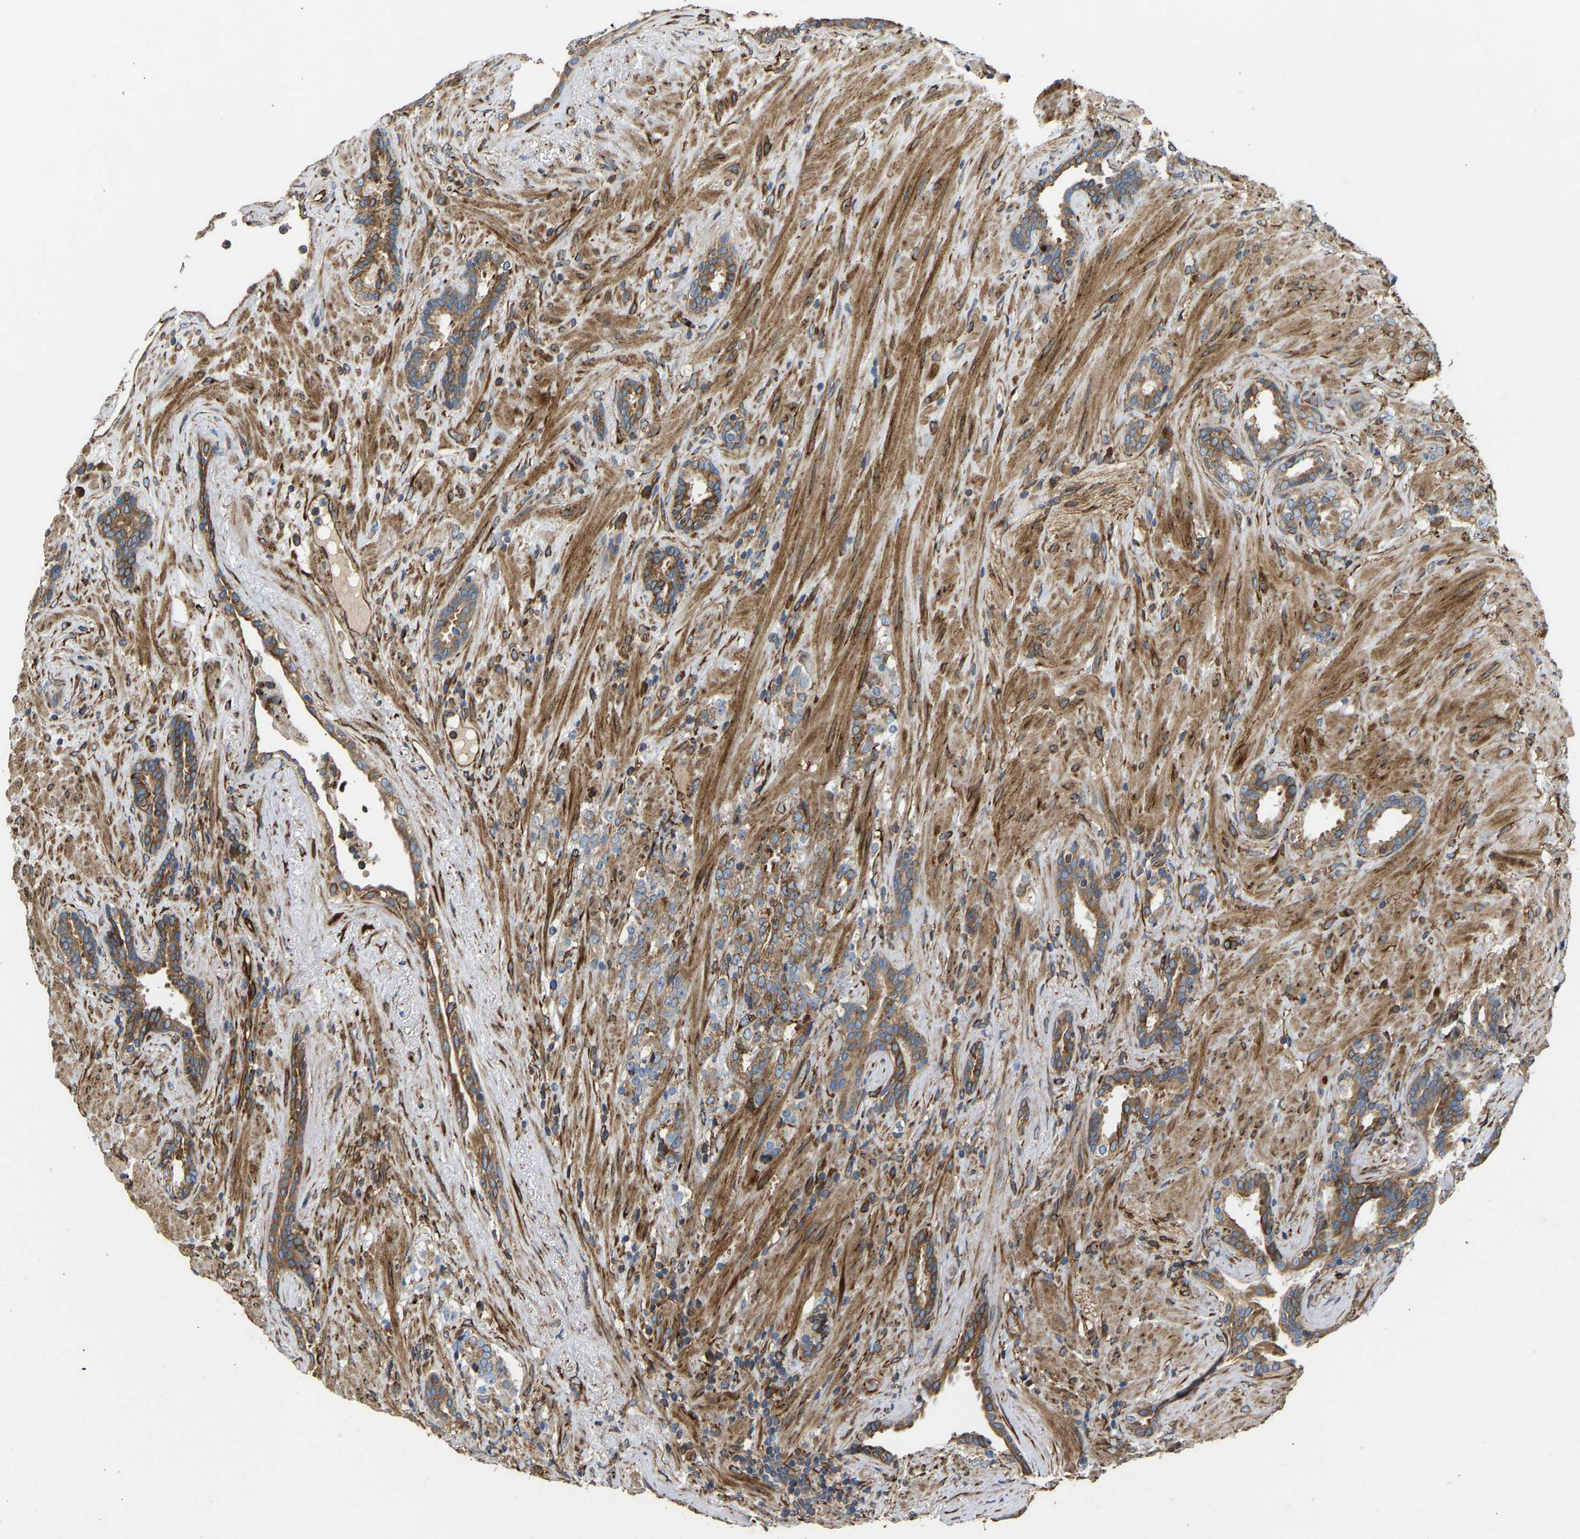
{"staining": {"intensity": "moderate", "quantity": ">75%", "location": "cytoplasmic/membranous"}, "tissue": "prostate cancer", "cell_type": "Tumor cells", "image_type": "cancer", "snomed": [{"axis": "morphology", "description": "Adenocarcinoma, High grade"}, {"axis": "topography", "description": "Prostate"}], "caption": "A medium amount of moderate cytoplasmic/membranous staining is seen in approximately >75% of tumor cells in prostate cancer tissue.", "gene": "BEX3", "patient": {"sex": "male", "age": 71}}